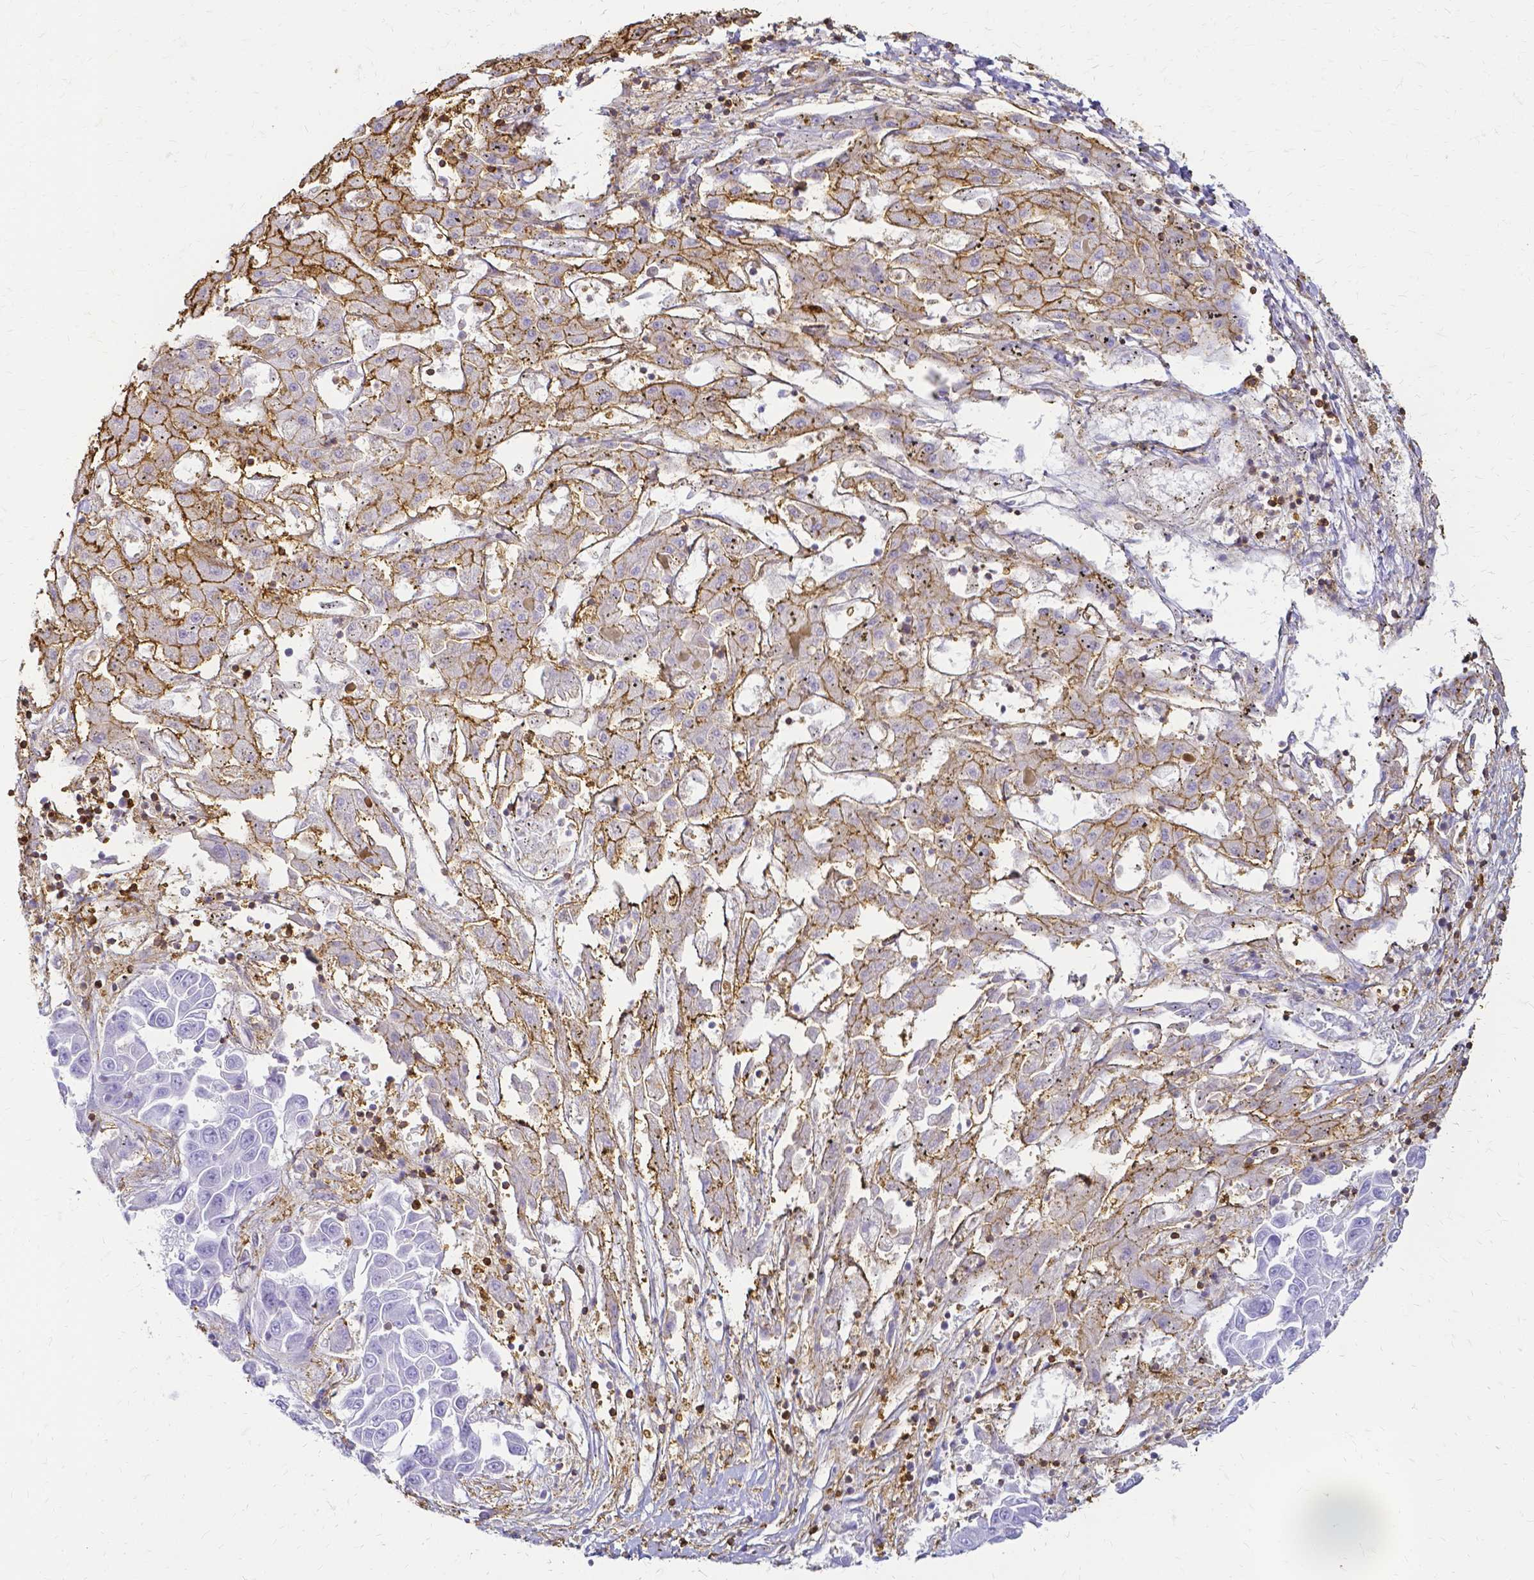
{"staining": {"intensity": "negative", "quantity": "none", "location": "none"}, "tissue": "liver cancer", "cell_type": "Tumor cells", "image_type": "cancer", "snomed": [{"axis": "morphology", "description": "Cholangiocarcinoma"}, {"axis": "topography", "description": "Liver"}], "caption": "Liver cancer (cholangiocarcinoma) stained for a protein using immunohistochemistry exhibits no expression tumor cells.", "gene": "HSPA12A", "patient": {"sex": "female", "age": 52}}